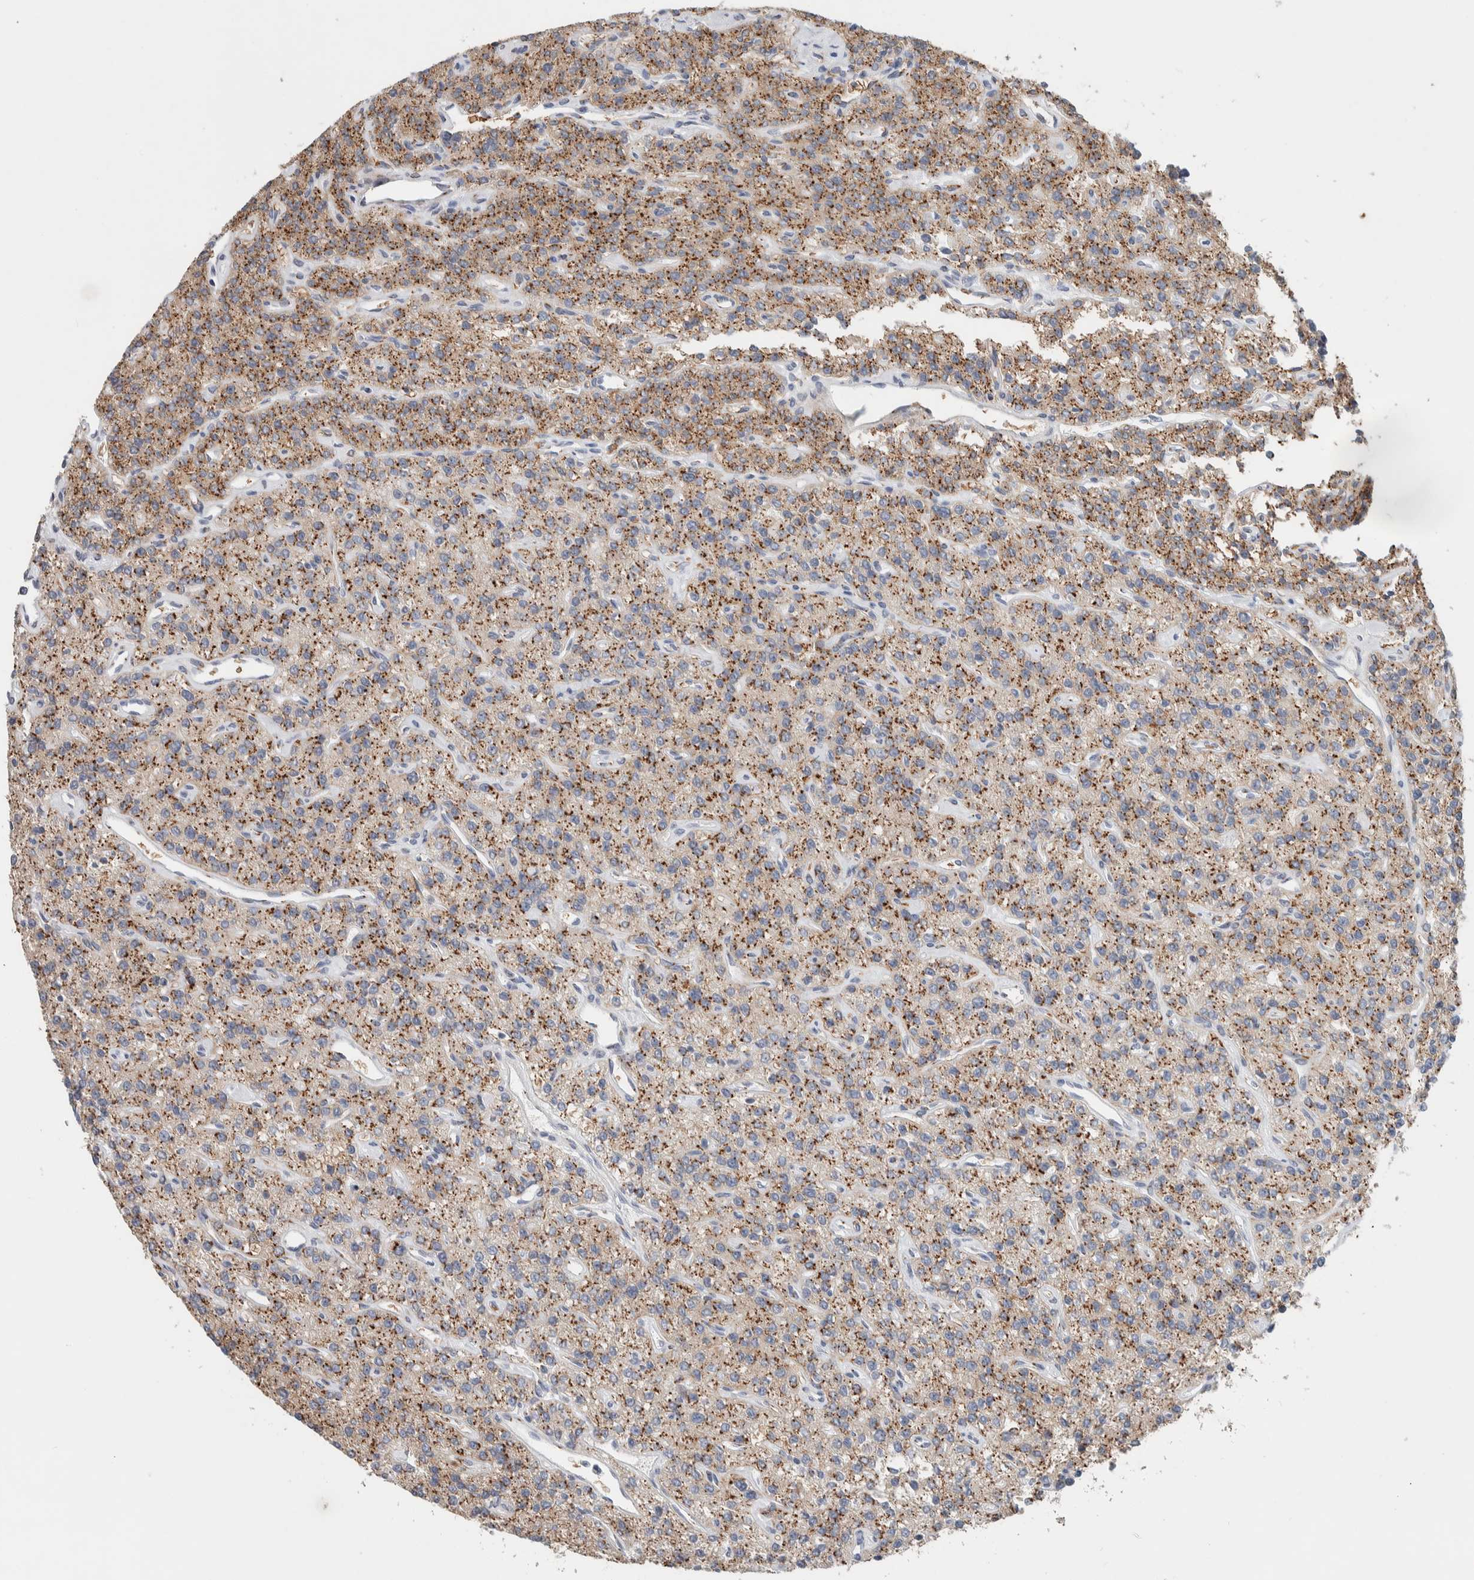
{"staining": {"intensity": "moderate", "quantity": ">75%", "location": "cytoplasmic/membranous"}, "tissue": "parathyroid gland", "cell_type": "Glandular cells", "image_type": "normal", "snomed": [{"axis": "morphology", "description": "Normal tissue, NOS"}, {"axis": "topography", "description": "Parathyroid gland"}], "caption": "Protein positivity by immunohistochemistry (IHC) reveals moderate cytoplasmic/membranous staining in about >75% of glandular cells in unremarkable parathyroid gland. (Brightfield microscopy of DAB IHC at high magnification).", "gene": "SLC38A10", "patient": {"sex": "male", "age": 46}}